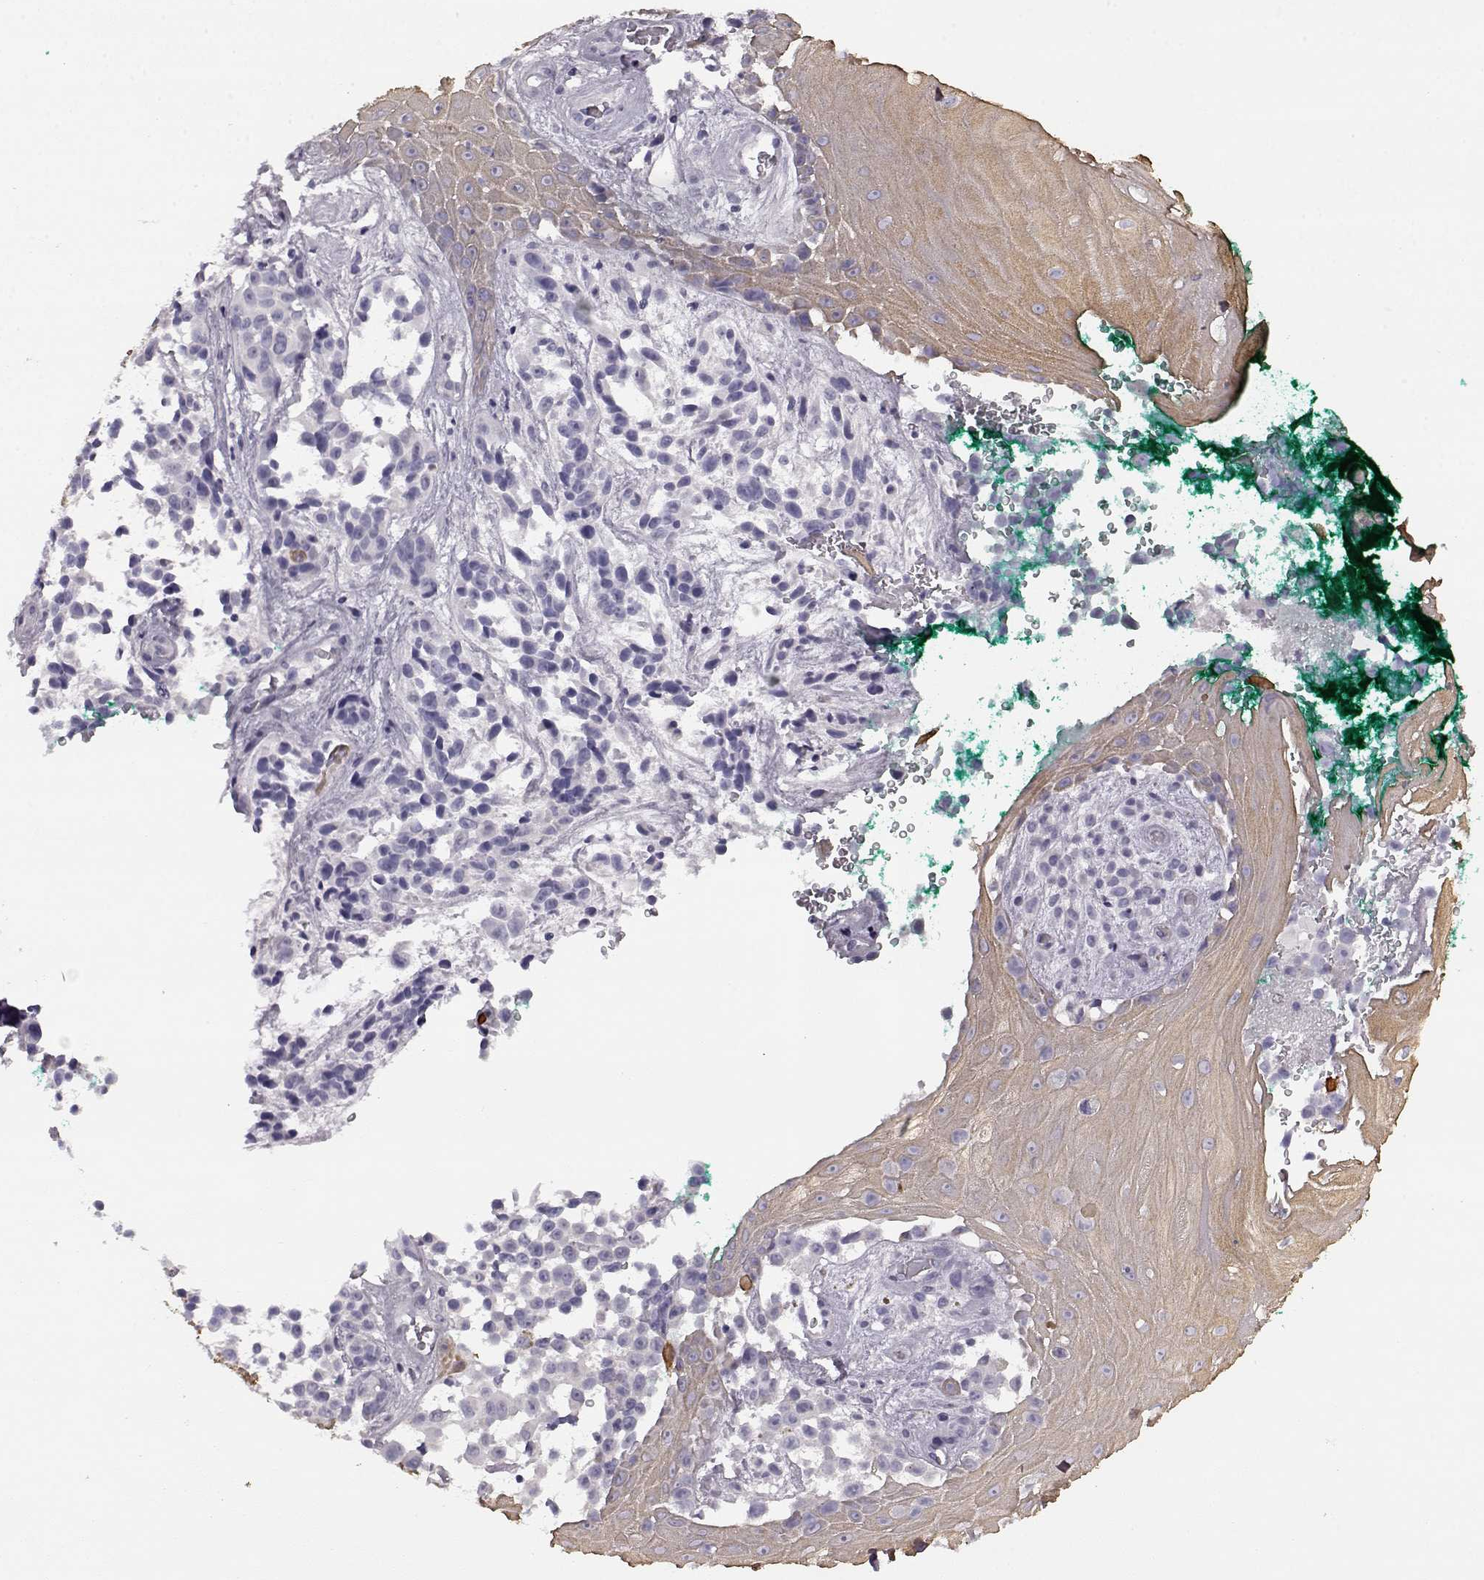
{"staining": {"intensity": "negative", "quantity": "none", "location": "none"}, "tissue": "melanoma", "cell_type": "Tumor cells", "image_type": "cancer", "snomed": [{"axis": "morphology", "description": "Malignant melanoma, NOS"}, {"axis": "topography", "description": "Skin"}], "caption": "IHC image of melanoma stained for a protein (brown), which displays no expression in tumor cells.", "gene": "ODAD4", "patient": {"sex": "female", "age": 88}}